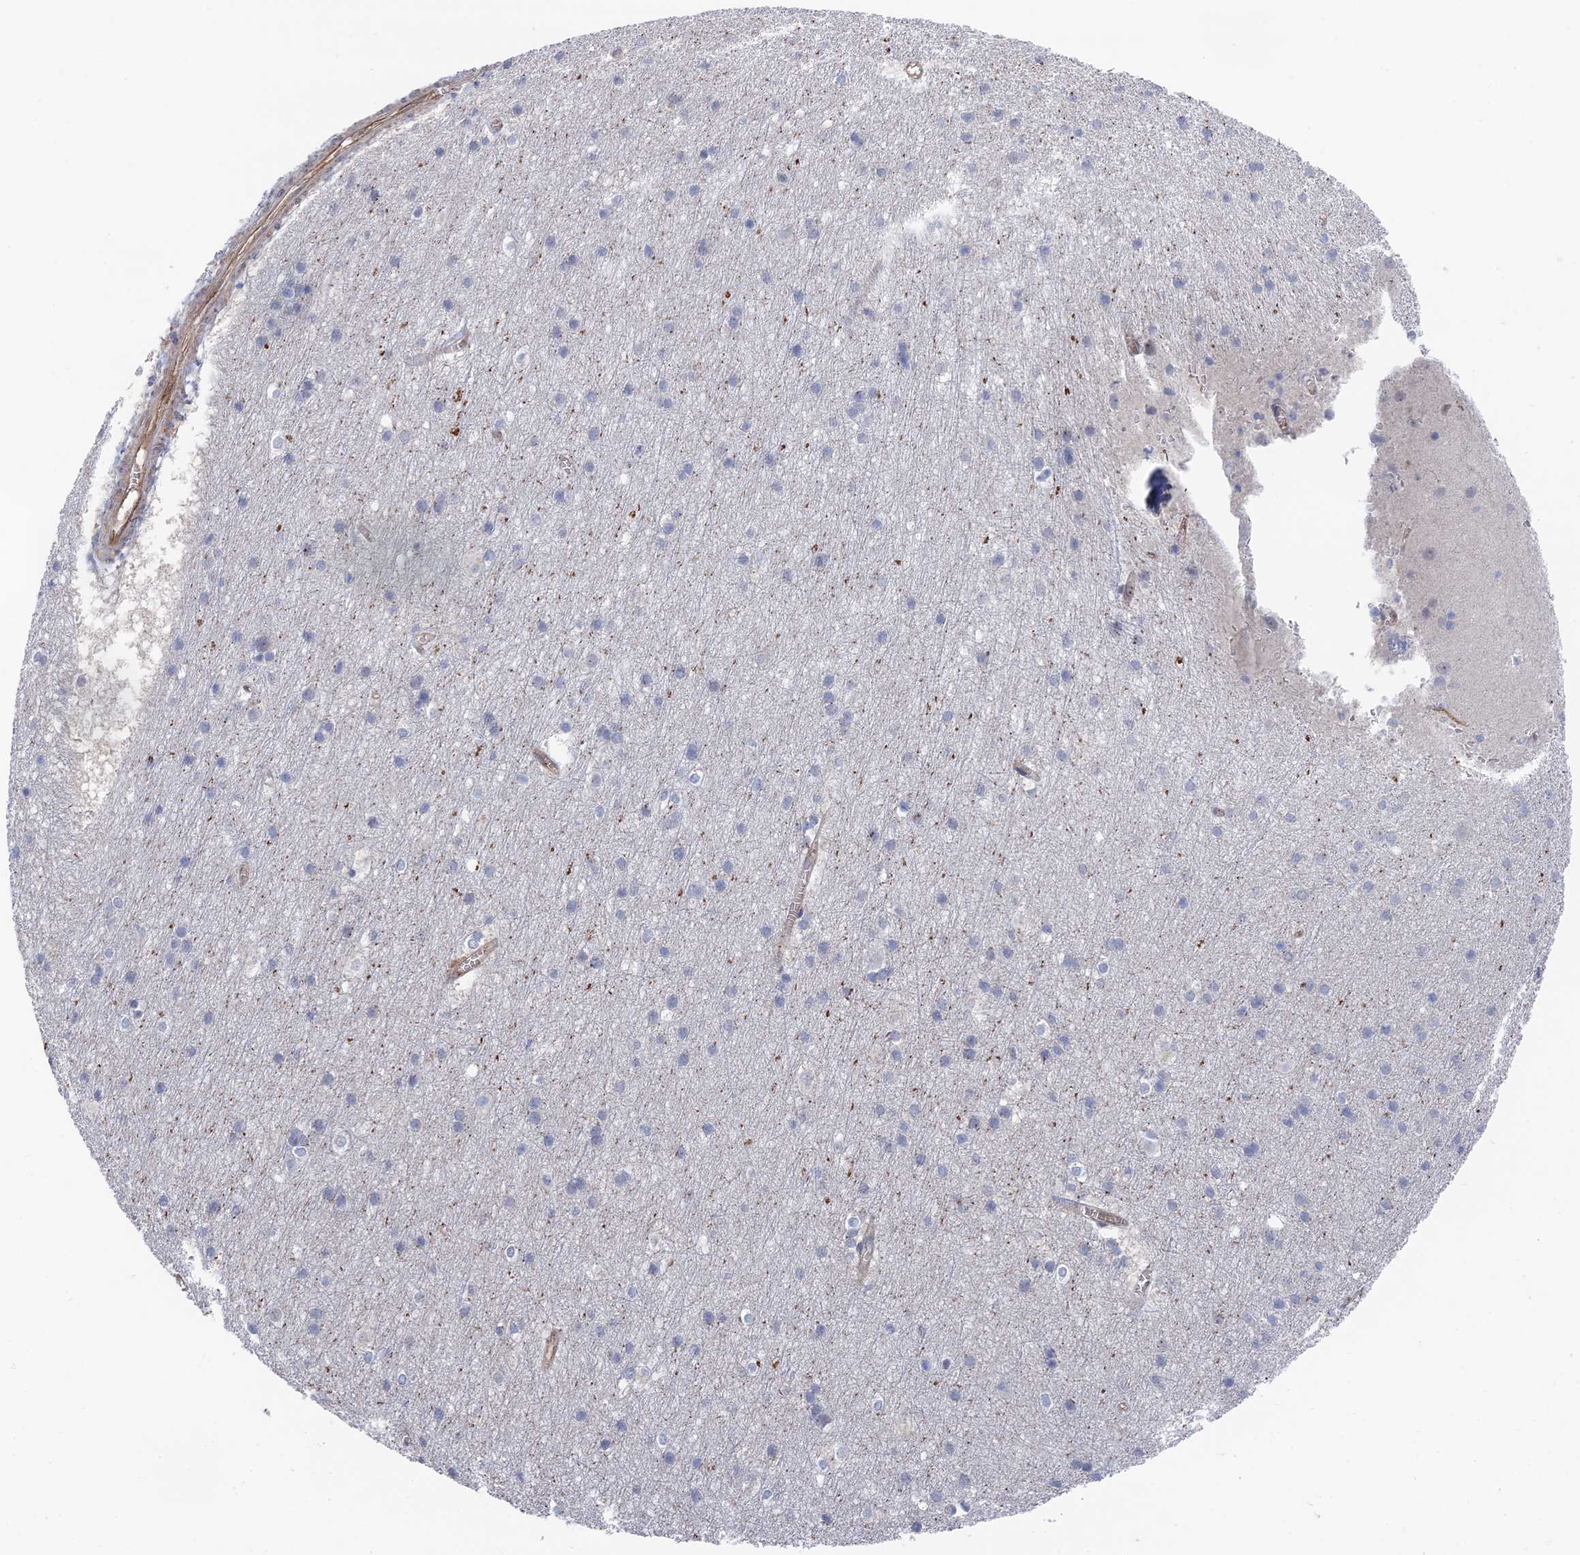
{"staining": {"intensity": "moderate", "quantity": "25%-75%", "location": "cytoplasmic/membranous"}, "tissue": "cerebral cortex", "cell_type": "Endothelial cells", "image_type": "normal", "snomed": [{"axis": "morphology", "description": "Normal tissue, NOS"}, {"axis": "topography", "description": "Cerebral cortex"}], "caption": "Immunohistochemical staining of normal cerebral cortex shows medium levels of moderate cytoplasmic/membranous positivity in about 25%-75% of endothelial cells.", "gene": "ARAP3", "patient": {"sex": "male", "age": 54}}